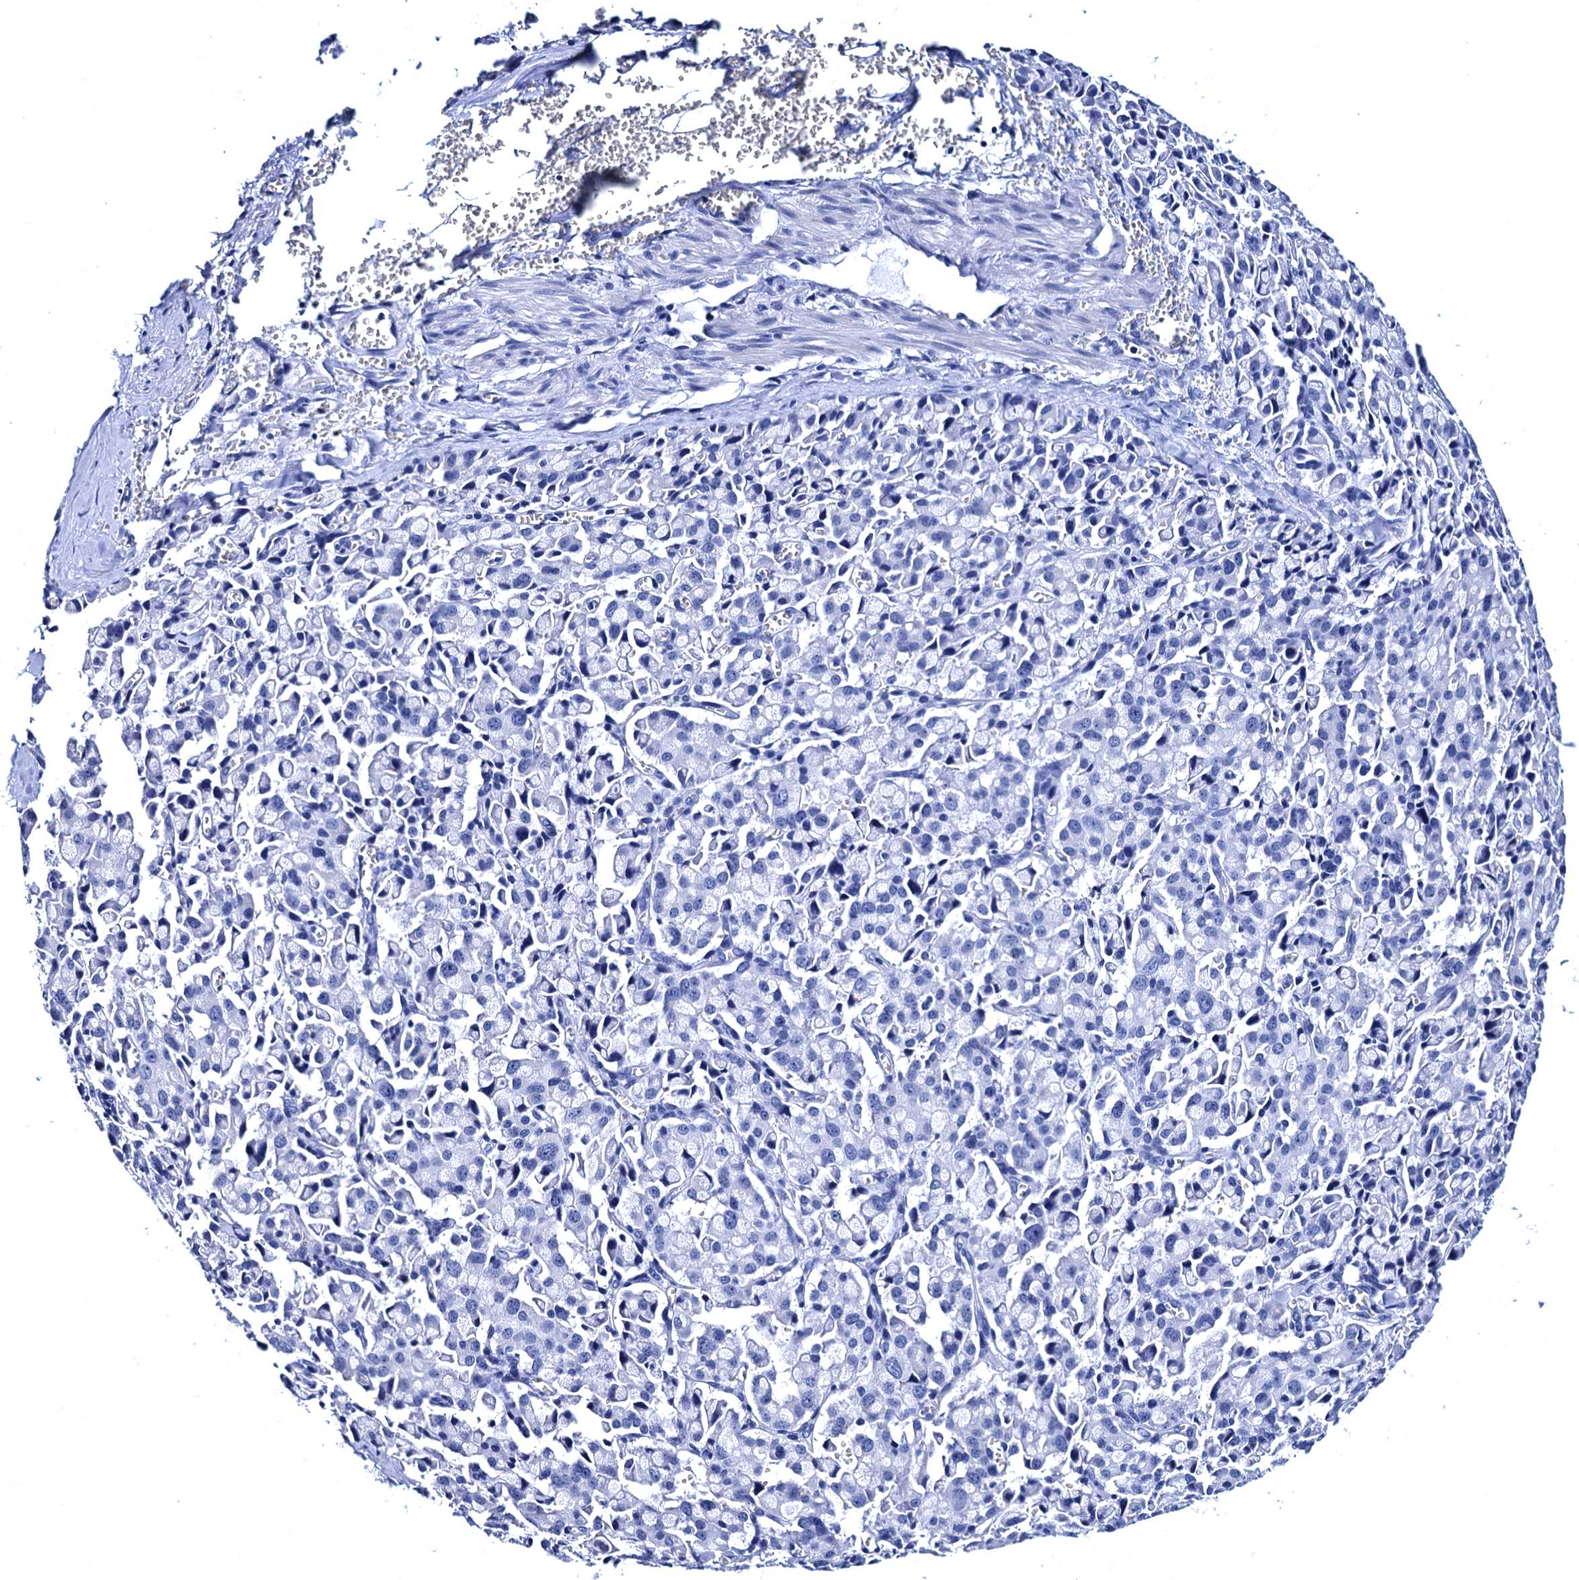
{"staining": {"intensity": "negative", "quantity": "none", "location": "none"}, "tissue": "pancreatic cancer", "cell_type": "Tumor cells", "image_type": "cancer", "snomed": [{"axis": "morphology", "description": "Adenocarcinoma, NOS"}, {"axis": "topography", "description": "Pancreas"}], "caption": "This photomicrograph is of pancreatic adenocarcinoma stained with immunohistochemistry (IHC) to label a protein in brown with the nuclei are counter-stained blue. There is no staining in tumor cells.", "gene": "MYBPC3", "patient": {"sex": "male", "age": 65}}